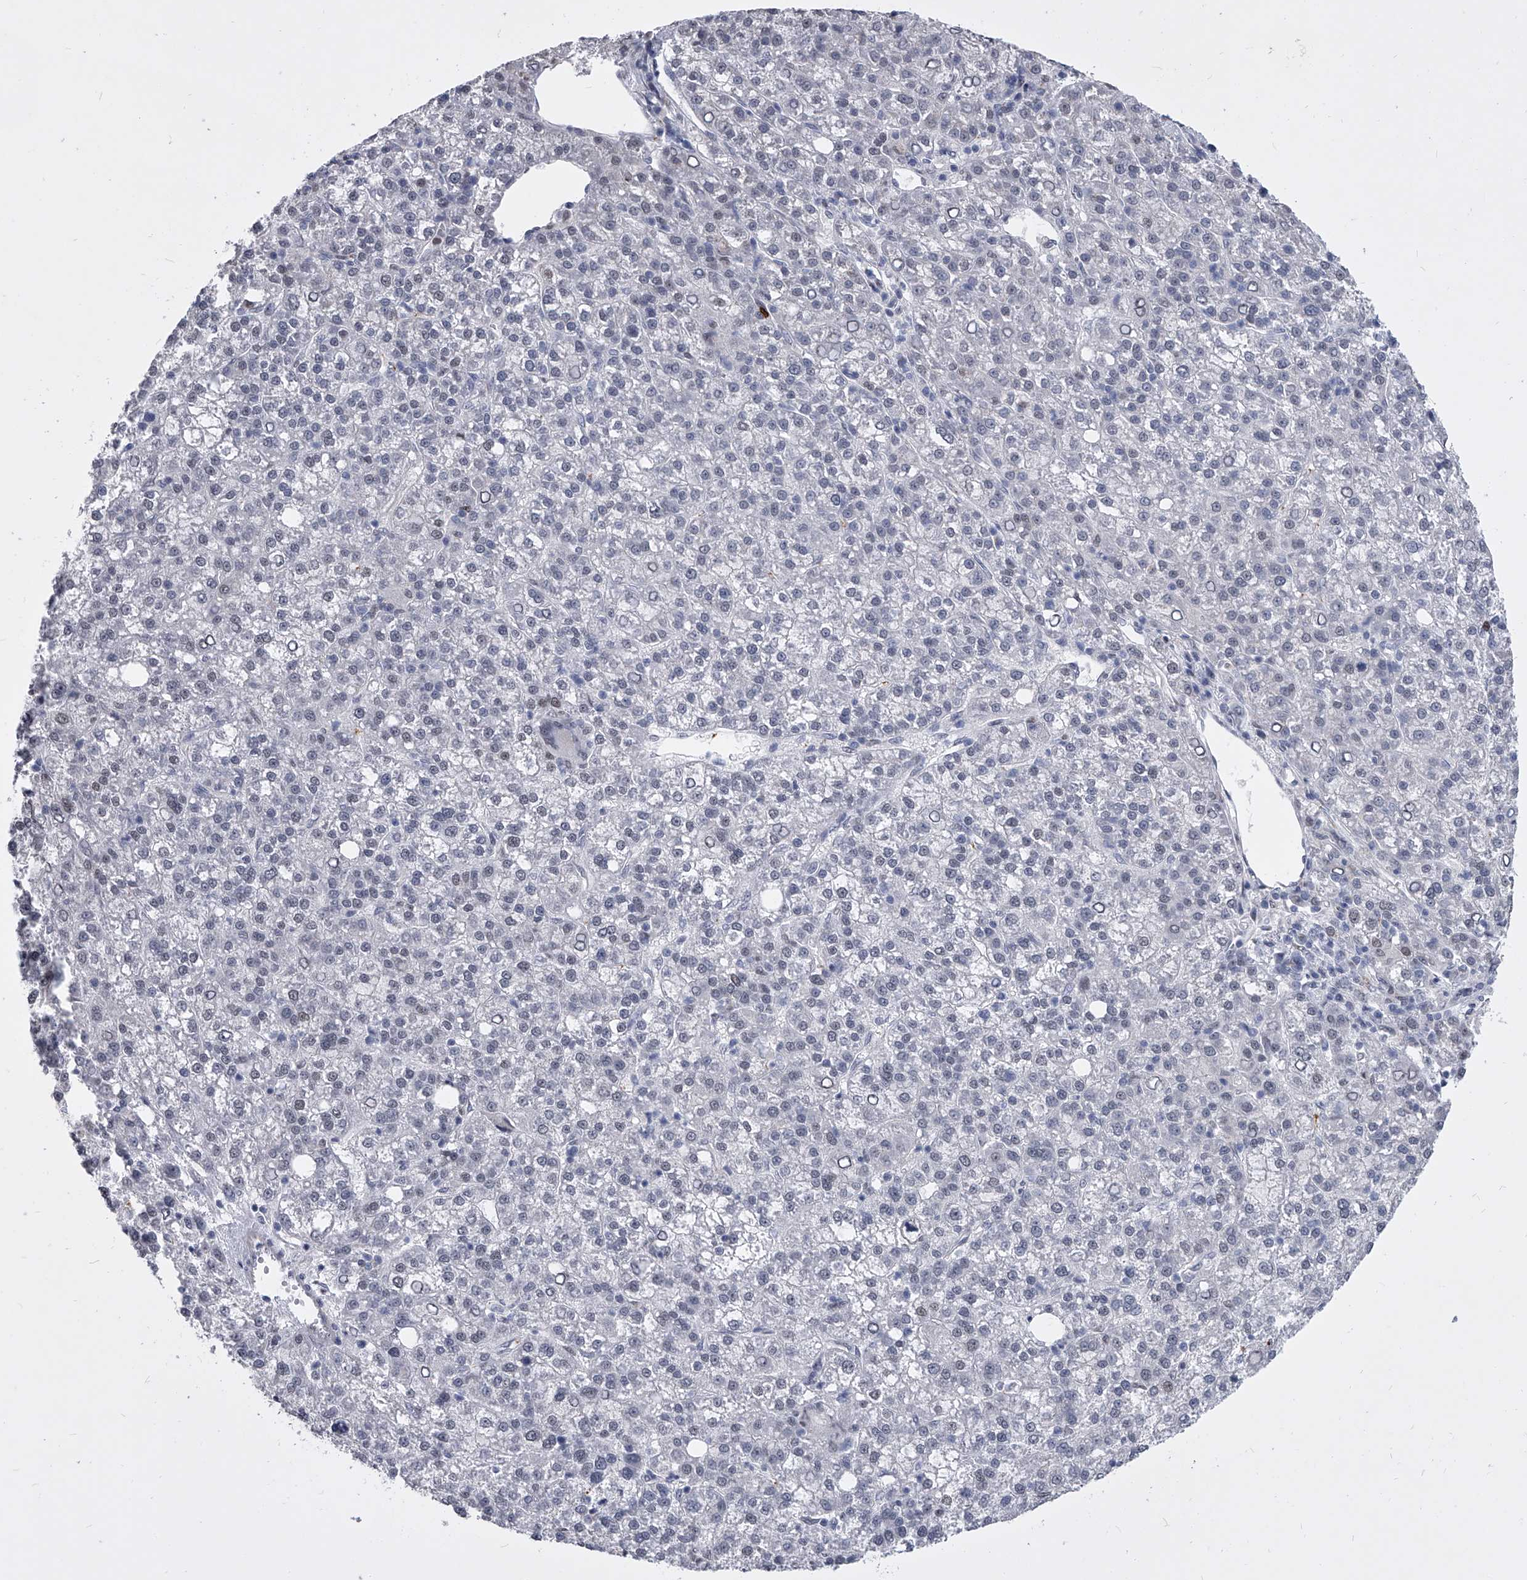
{"staining": {"intensity": "negative", "quantity": "none", "location": "none"}, "tissue": "liver cancer", "cell_type": "Tumor cells", "image_type": "cancer", "snomed": [{"axis": "morphology", "description": "Carcinoma, Hepatocellular, NOS"}, {"axis": "topography", "description": "Liver"}], "caption": "An image of liver cancer (hepatocellular carcinoma) stained for a protein exhibits no brown staining in tumor cells.", "gene": "EVA1C", "patient": {"sex": "female", "age": 58}}